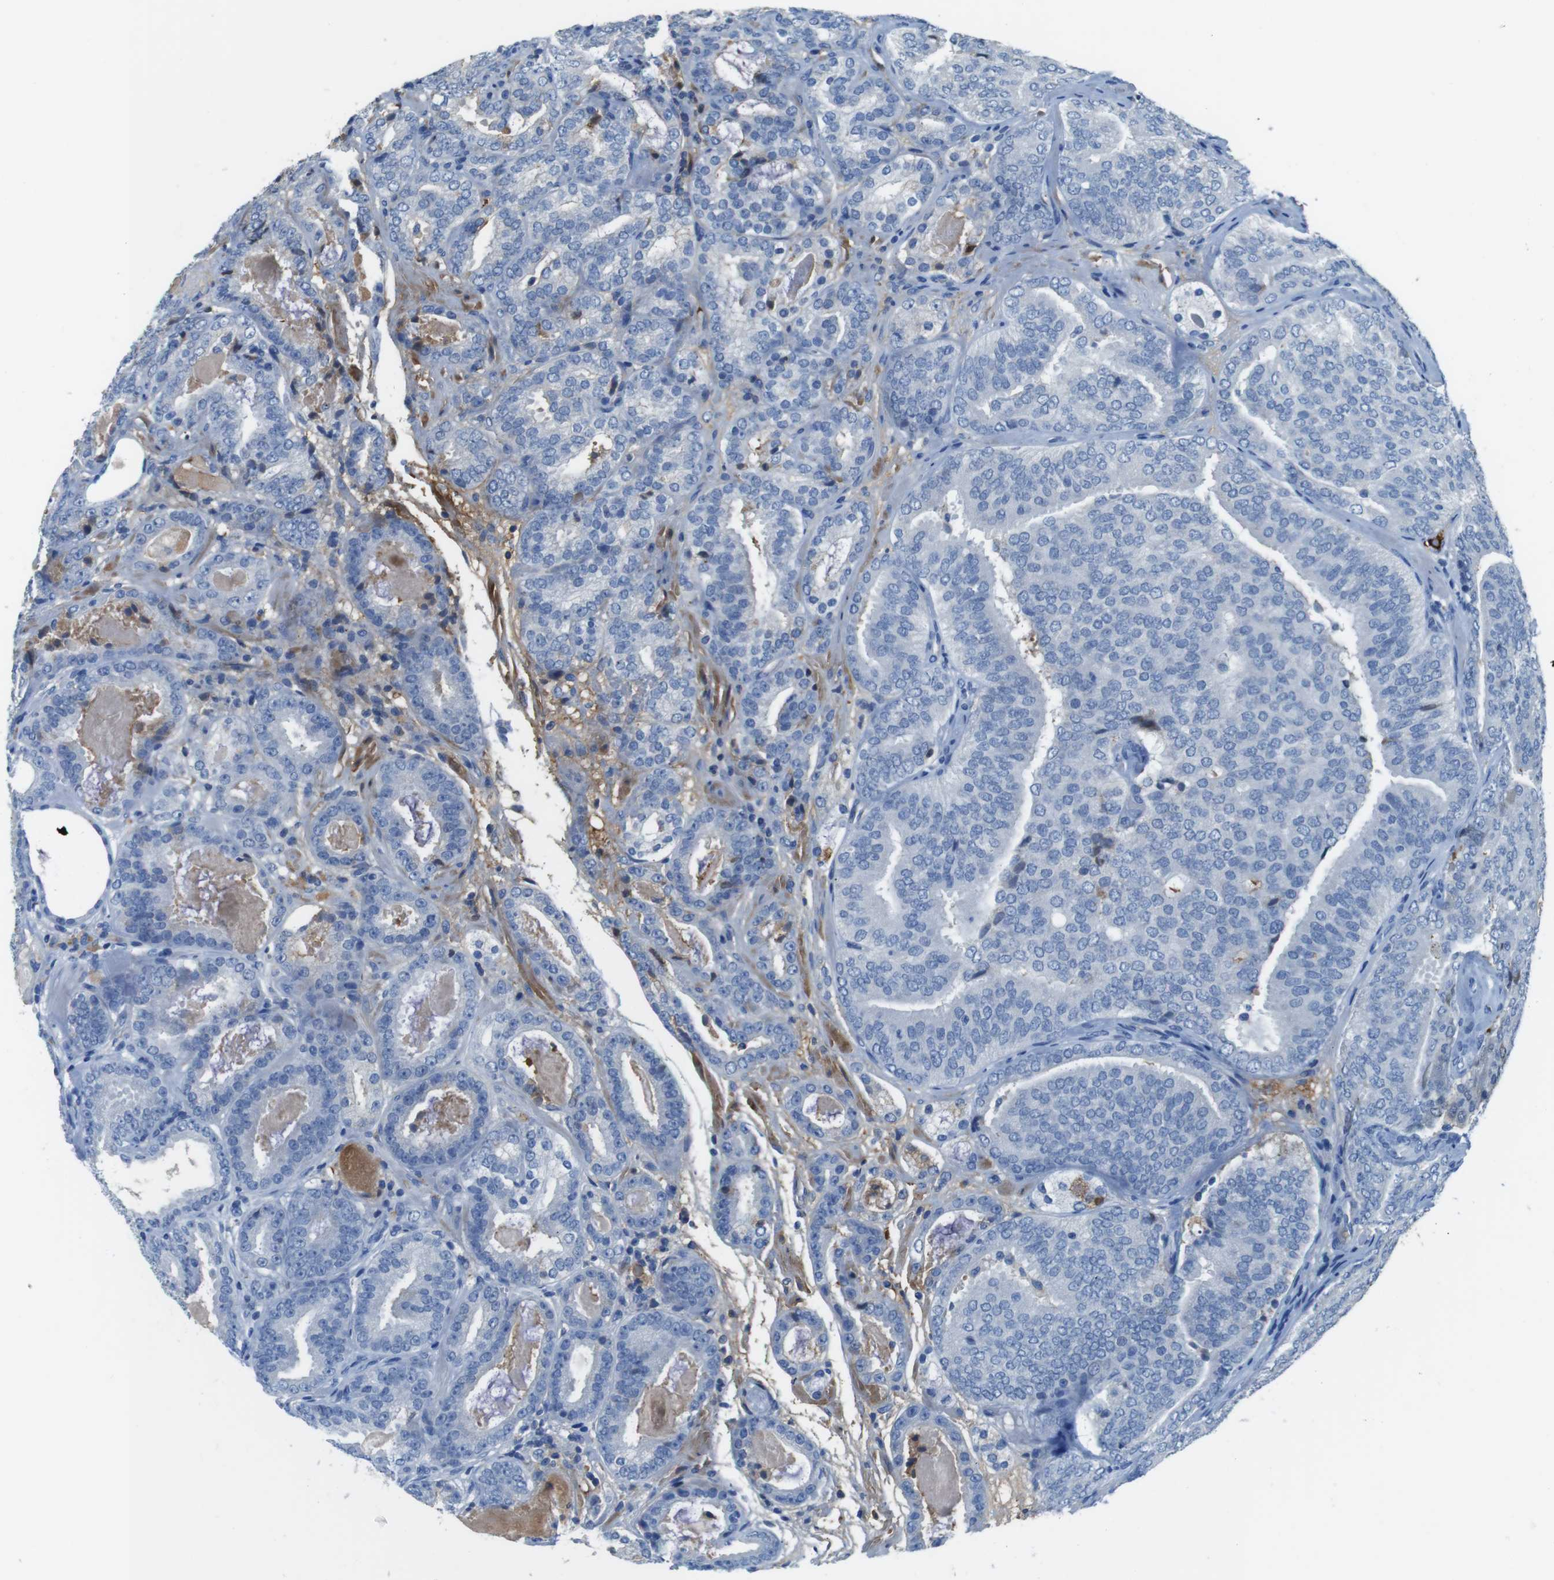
{"staining": {"intensity": "negative", "quantity": "none", "location": "none"}, "tissue": "prostate cancer", "cell_type": "Tumor cells", "image_type": "cancer", "snomed": [{"axis": "morphology", "description": "Adenocarcinoma, Low grade"}, {"axis": "topography", "description": "Prostate"}], "caption": "A histopathology image of human adenocarcinoma (low-grade) (prostate) is negative for staining in tumor cells. (DAB IHC, high magnification).", "gene": "TMPRSS15", "patient": {"sex": "male", "age": 69}}